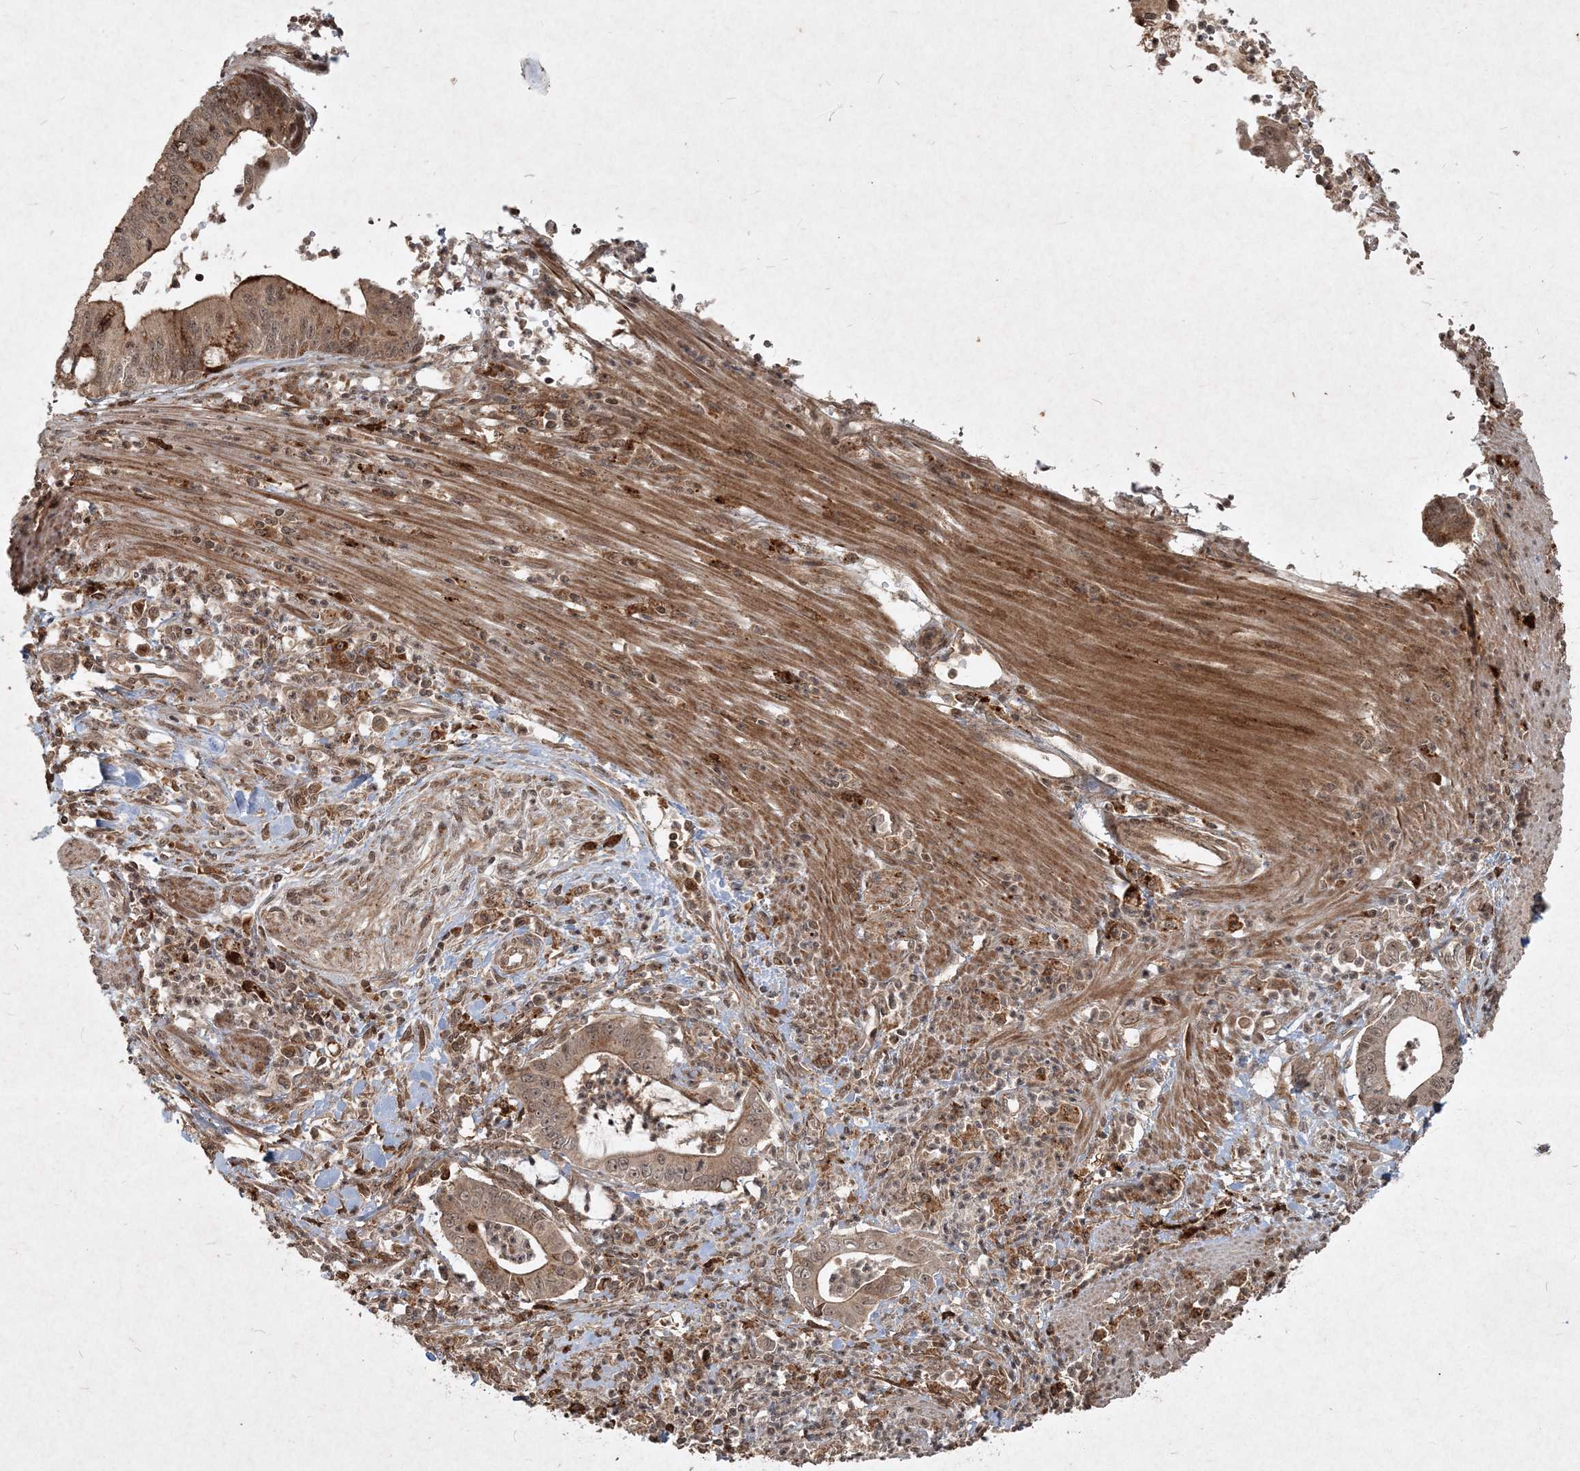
{"staining": {"intensity": "weak", "quantity": ">75%", "location": "cytoplasmic/membranous"}, "tissue": "pancreatic cancer", "cell_type": "Tumor cells", "image_type": "cancer", "snomed": [{"axis": "morphology", "description": "Adenocarcinoma, NOS"}, {"axis": "topography", "description": "Pancreas"}], "caption": "Adenocarcinoma (pancreatic) stained with a protein marker demonstrates weak staining in tumor cells.", "gene": "NARS1", "patient": {"sex": "male", "age": 69}}